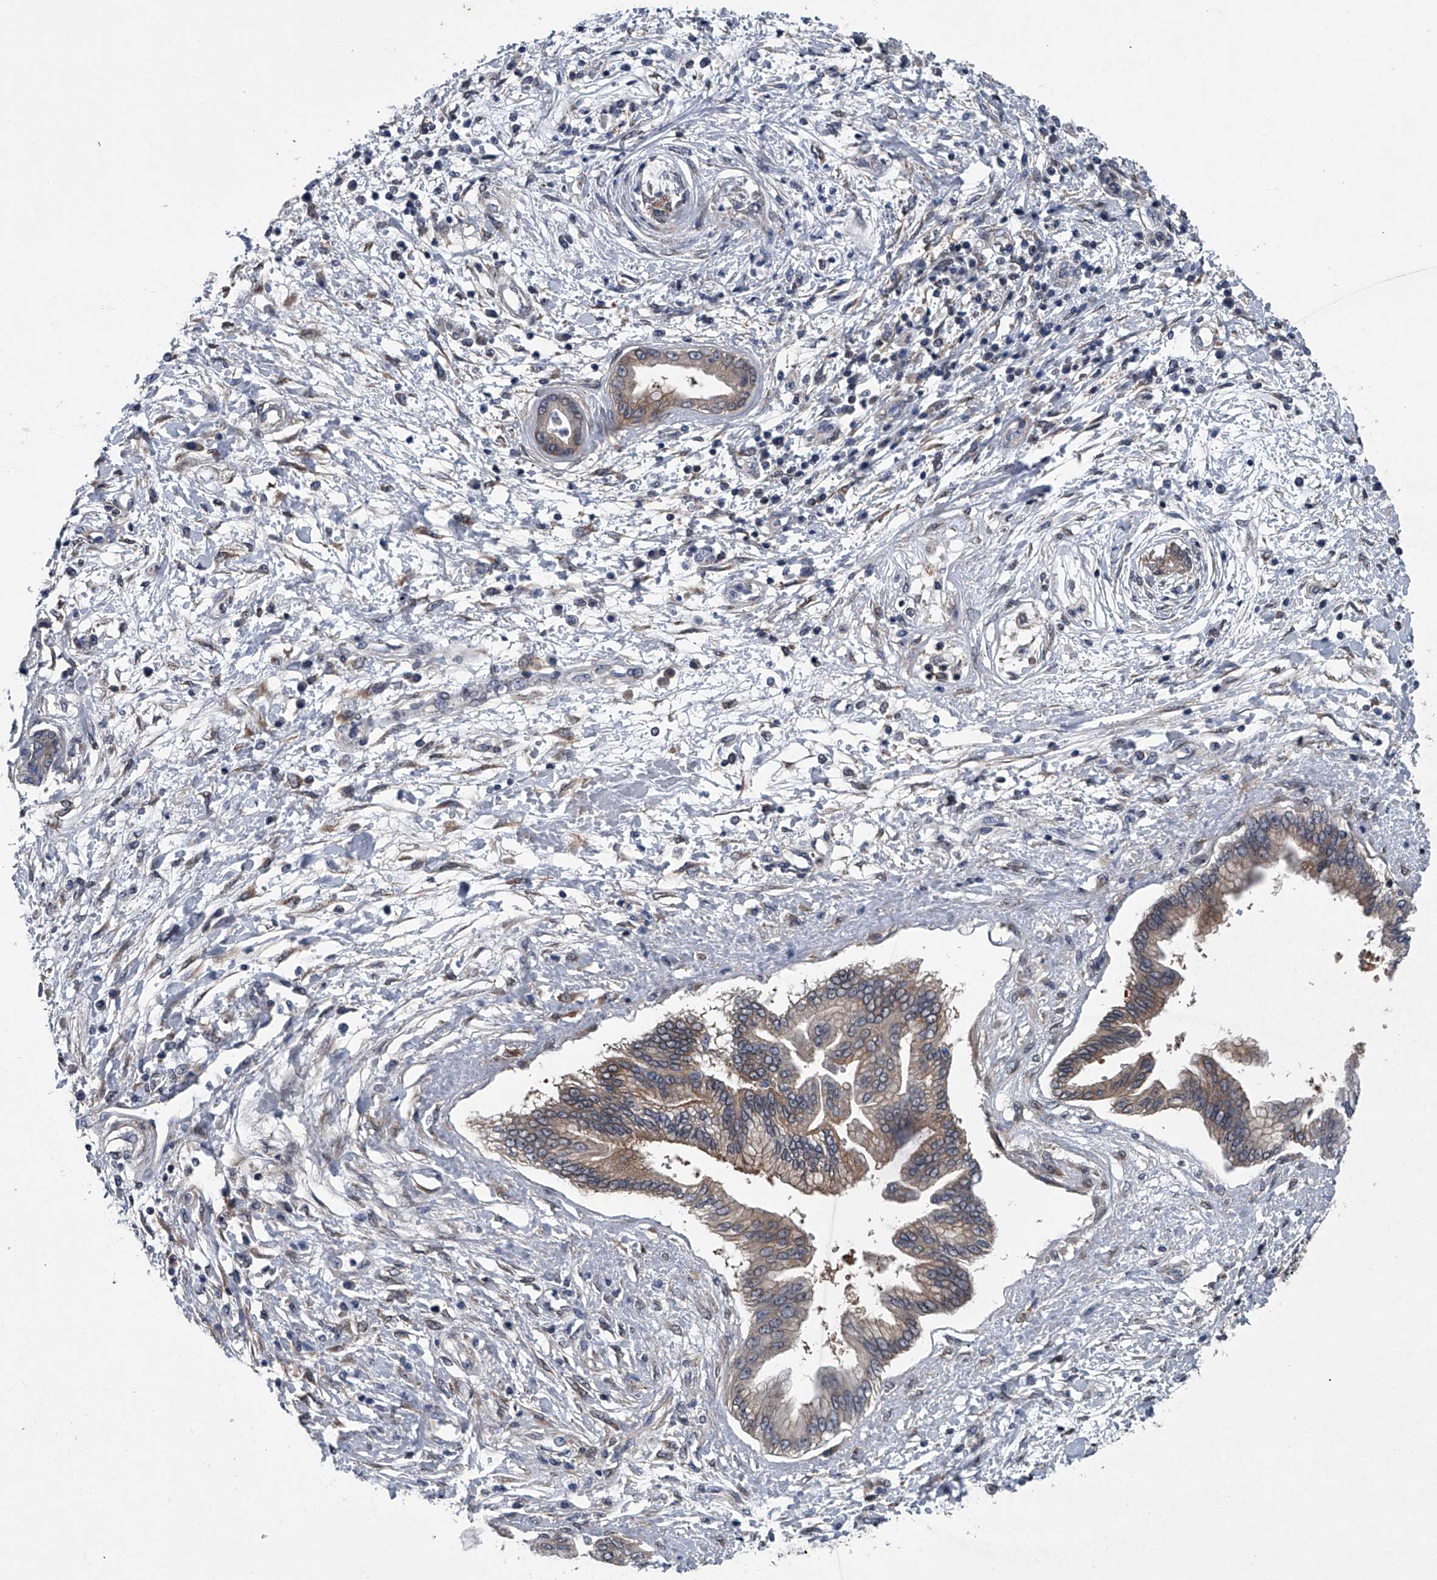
{"staining": {"intensity": "moderate", "quantity": ">75%", "location": "cytoplasmic/membranous"}, "tissue": "pancreatic cancer", "cell_type": "Tumor cells", "image_type": "cancer", "snomed": [{"axis": "morphology", "description": "Adenocarcinoma, NOS"}, {"axis": "topography", "description": "Pancreas"}], "caption": "Immunohistochemical staining of pancreatic cancer (adenocarcinoma) demonstrates medium levels of moderate cytoplasmic/membranous expression in about >75% of tumor cells.", "gene": "PPP2R5D", "patient": {"sex": "female", "age": 56}}